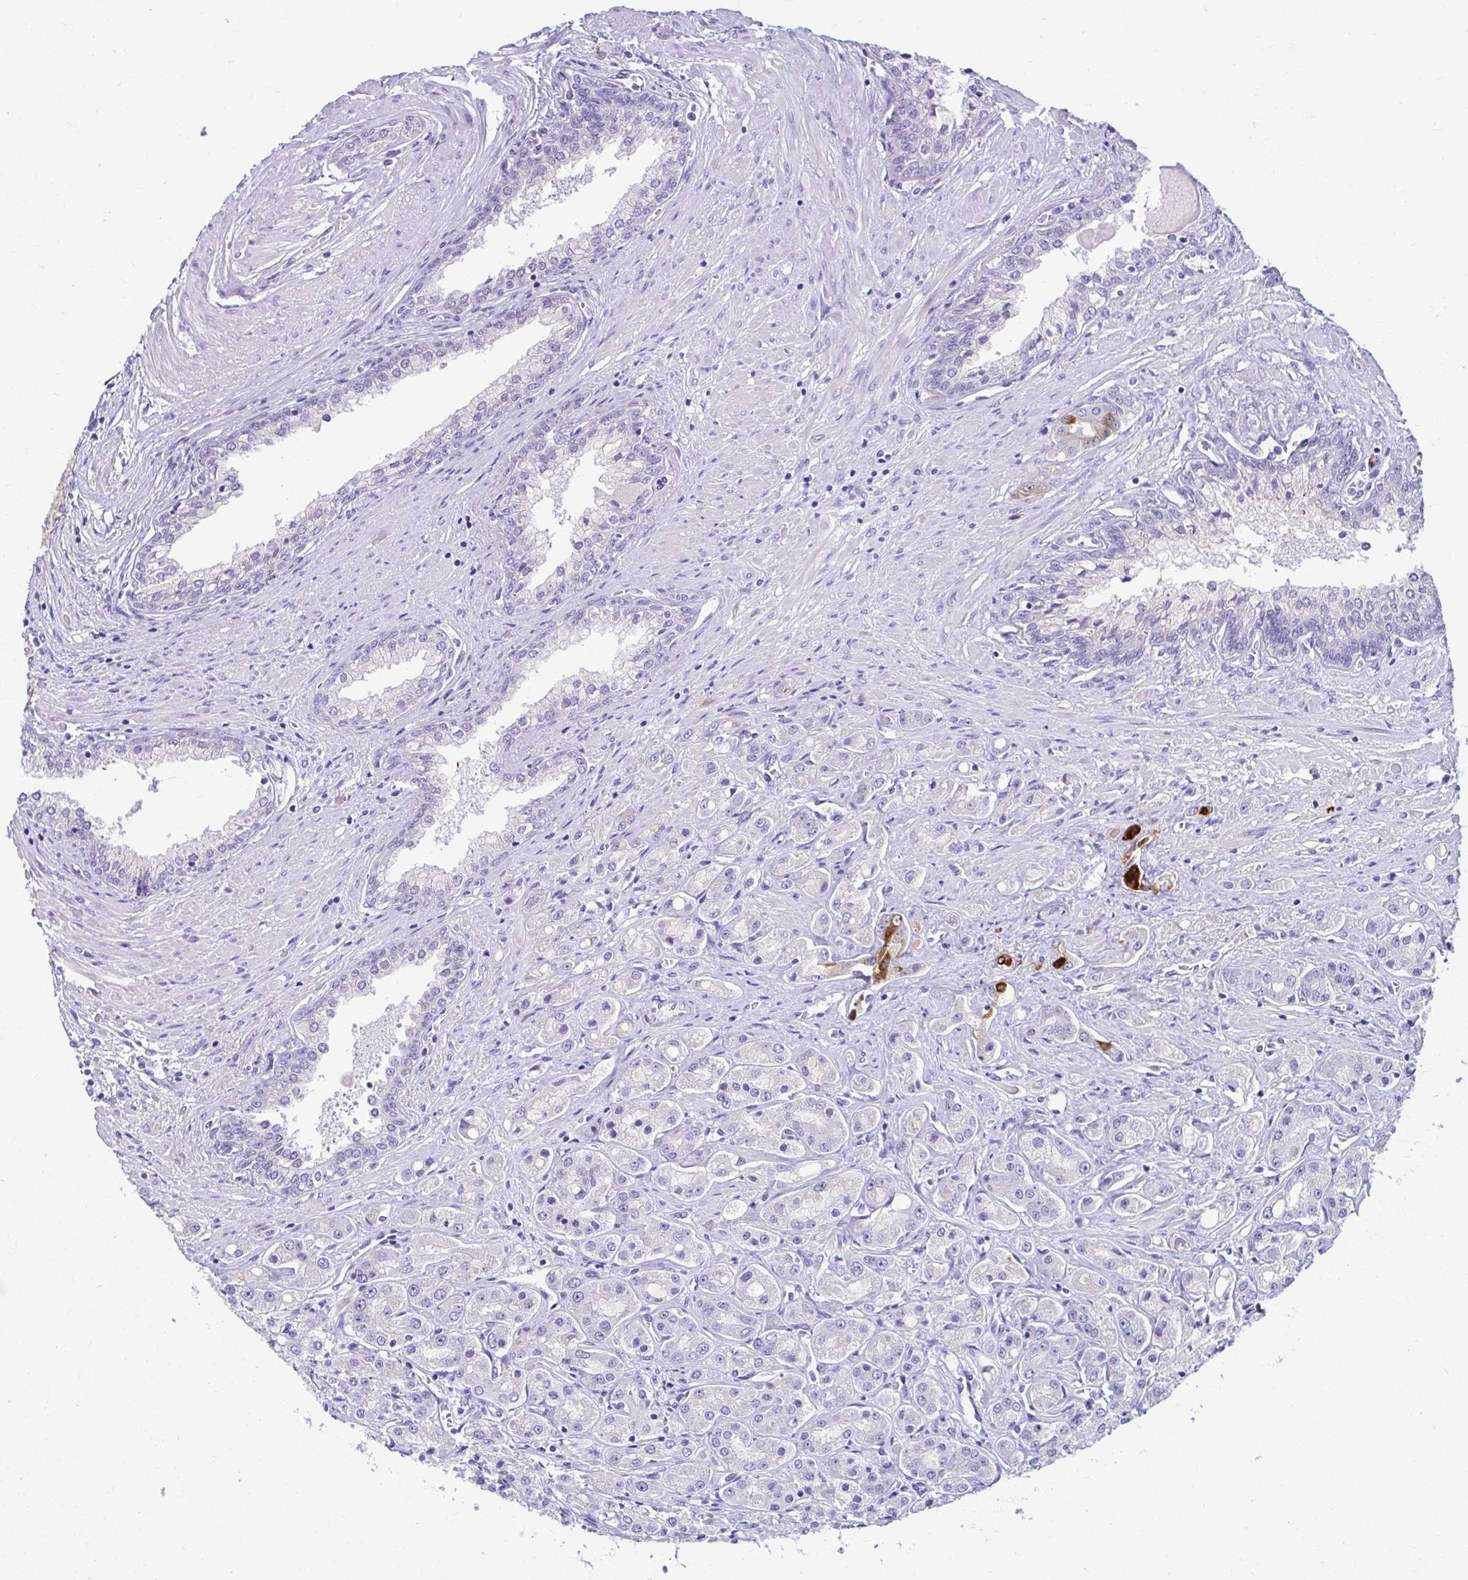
{"staining": {"intensity": "strong", "quantity": "<25%", "location": "cytoplasmic/membranous"}, "tissue": "prostate cancer", "cell_type": "Tumor cells", "image_type": "cancer", "snomed": [{"axis": "morphology", "description": "Adenocarcinoma, High grade"}, {"axis": "topography", "description": "Prostate"}], "caption": "A medium amount of strong cytoplasmic/membranous expression is present in about <25% of tumor cells in high-grade adenocarcinoma (prostate) tissue.", "gene": "SERPINI1", "patient": {"sex": "male", "age": 67}}